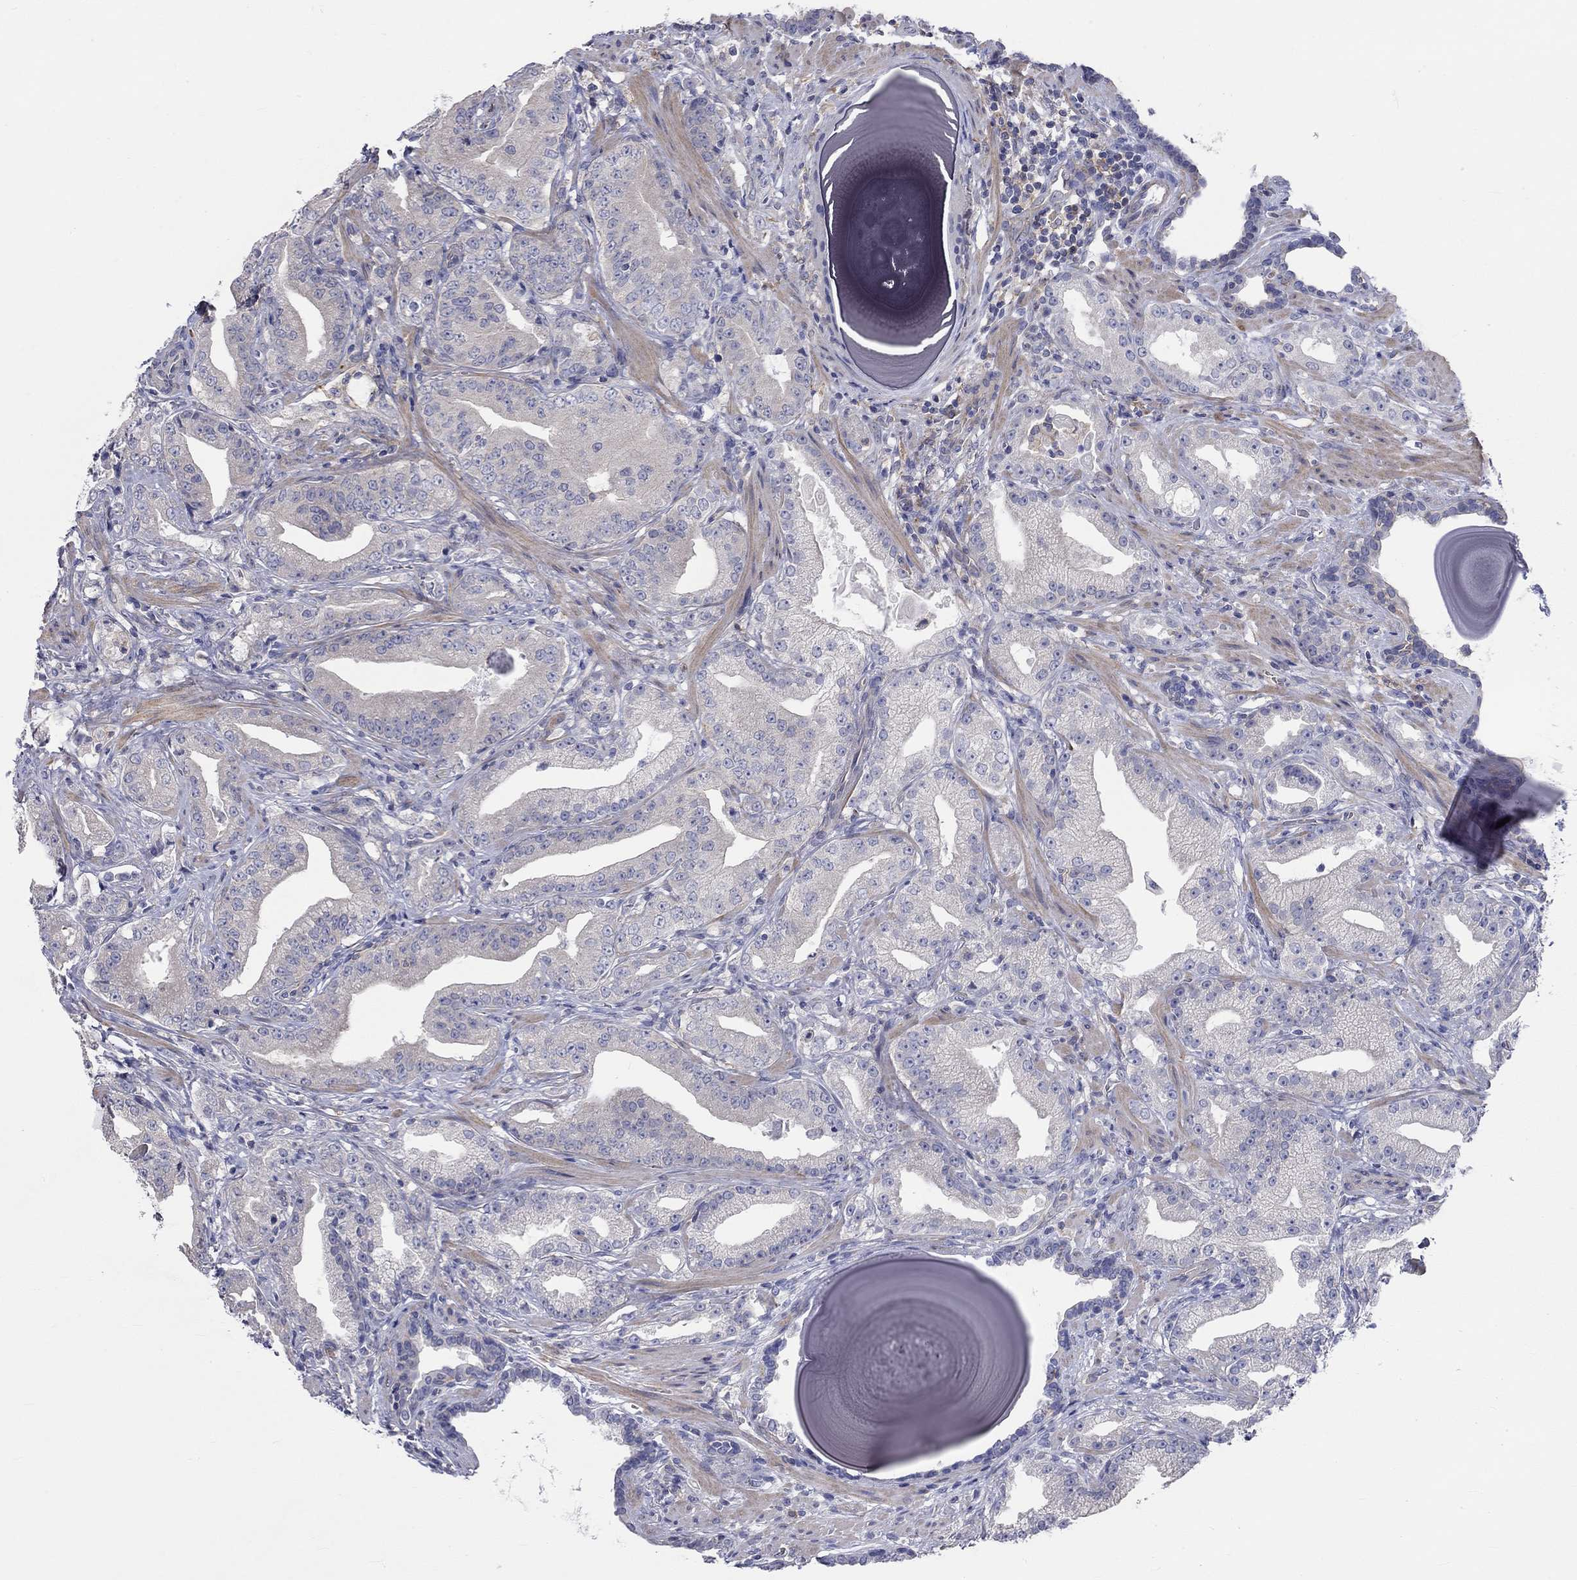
{"staining": {"intensity": "negative", "quantity": "none", "location": "none"}, "tissue": "prostate cancer", "cell_type": "Tumor cells", "image_type": "cancer", "snomed": [{"axis": "morphology", "description": "Adenocarcinoma, Low grade"}, {"axis": "topography", "description": "Prostate"}], "caption": "Histopathology image shows no significant protein expression in tumor cells of prostate cancer. (Immunohistochemistry, brightfield microscopy, high magnification).", "gene": "PCDHGA10", "patient": {"sex": "male", "age": 62}}